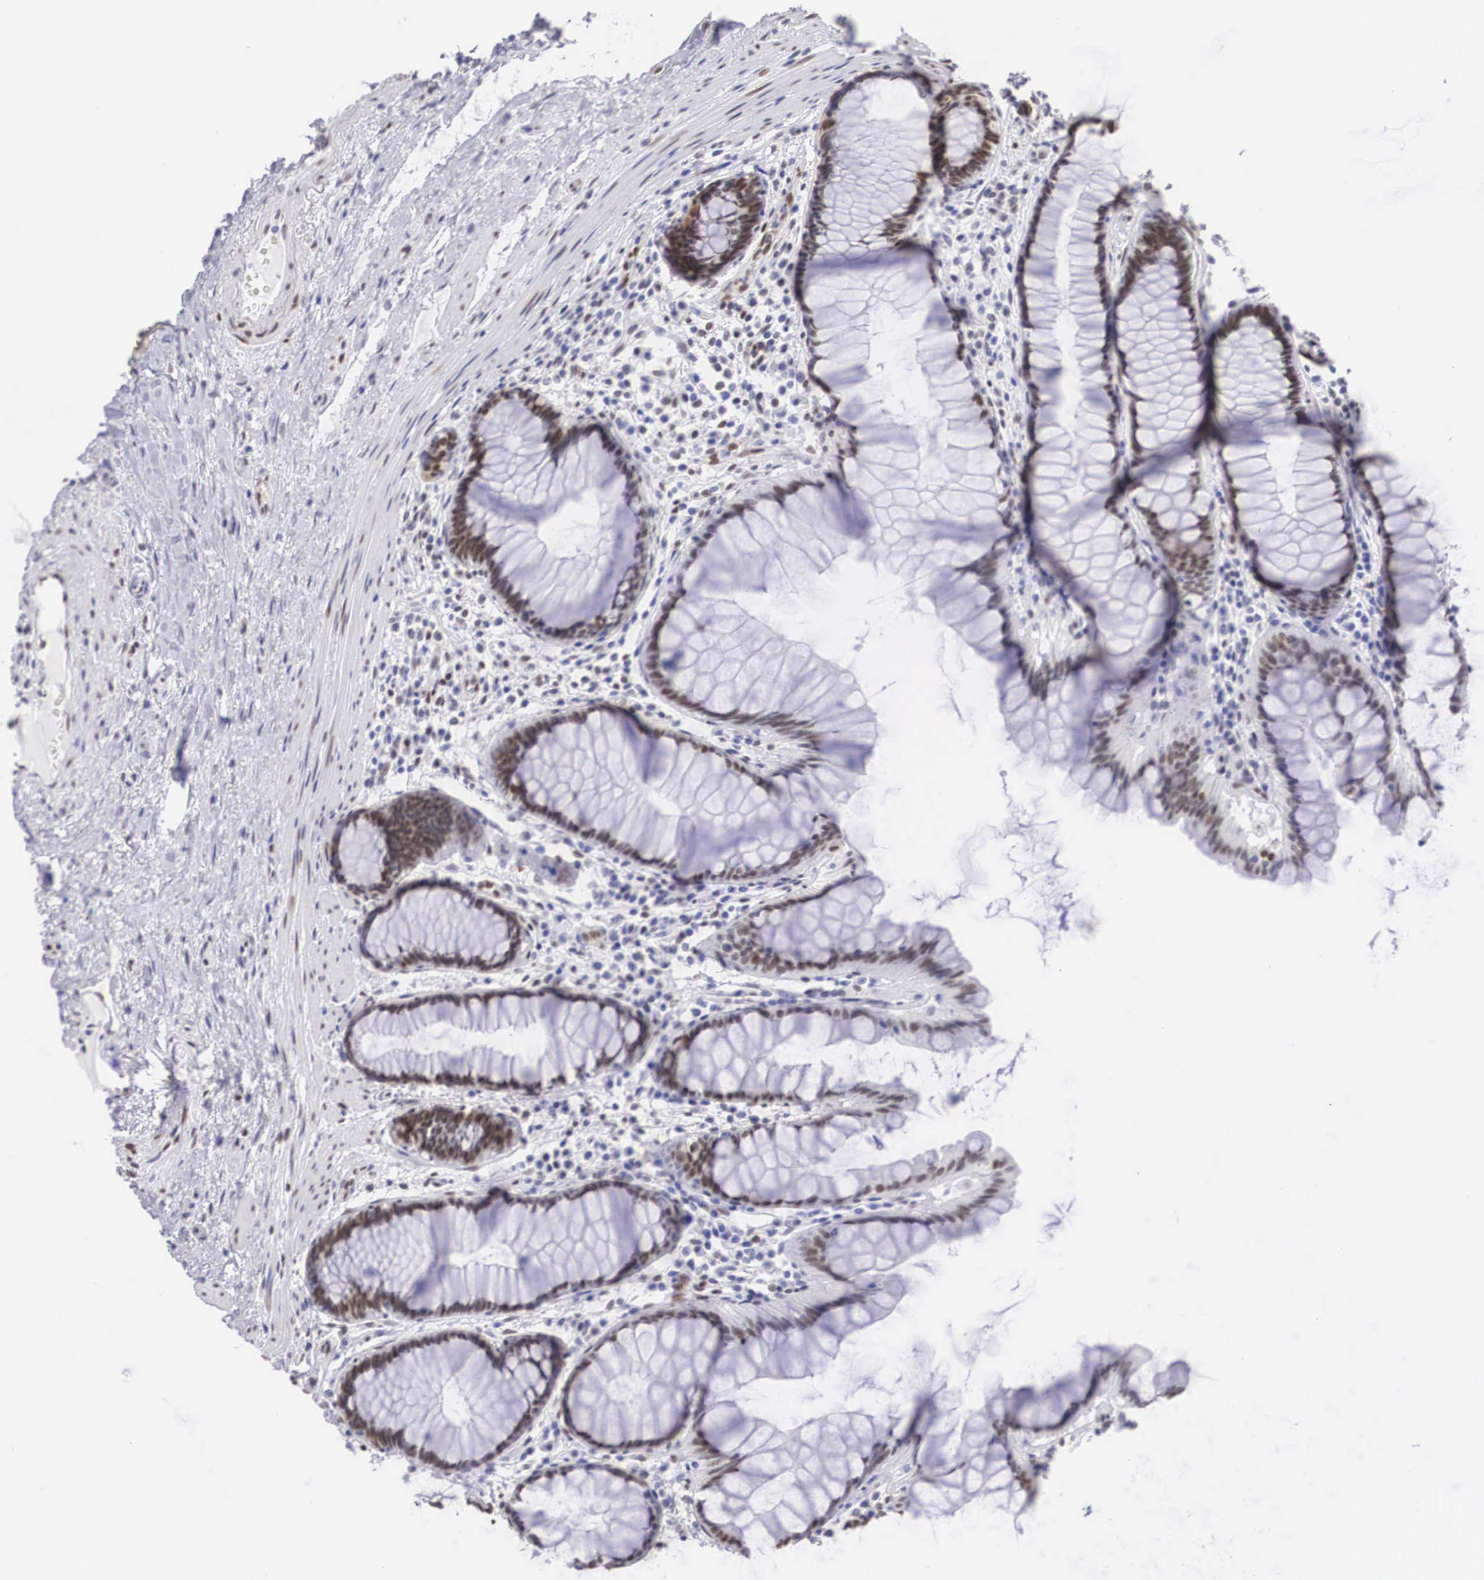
{"staining": {"intensity": "strong", "quantity": ">75%", "location": "nuclear"}, "tissue": "rectum", "cell_type": "Glandular cells", "image_type": "normal", "snomed": [{"axis": "morphology", "description": "Normal tissue, NOS"}, {"axis": "topography", "description": "Rectum"}], "caption": "Rectum stained with immunohistochemistry shows strong nuclear expression in approximately >75% of glandular cells. (Stains: DAB in brown, nuclei in blue, Microscopy: brightfield microscopy at high magnification).", "gene": "HMGN5", "patient": {"sex": "male", "age": 77}}